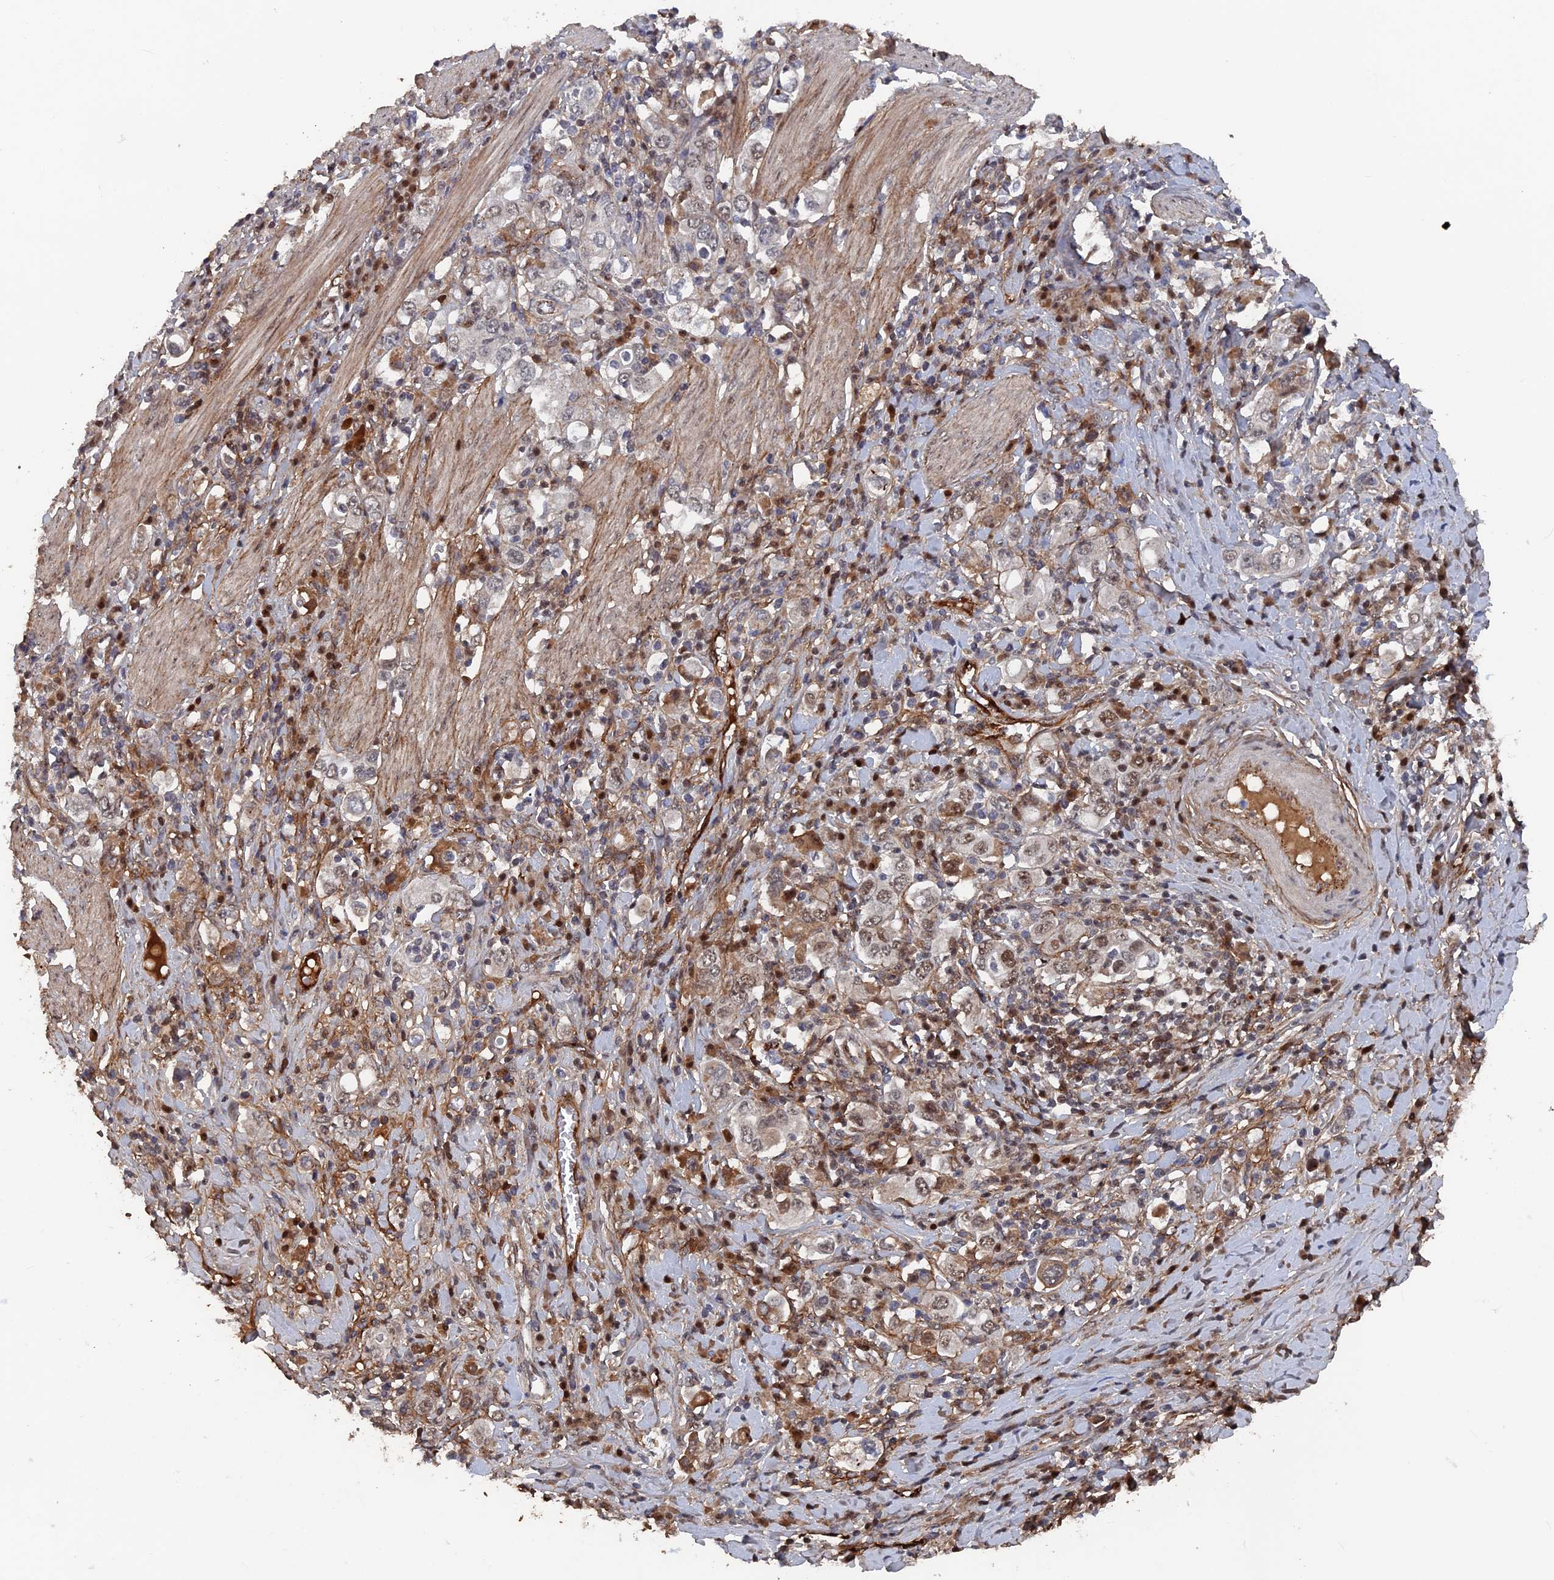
{"staining": {"intensity": "moderate", "quantity": "<25%", "location": "nuclear"}, "tissue": "stomach cancer", "cell_type": "Tumor cells", "image_type": "cancer", "snomed": [{"axis": "morphology", "description": "Adenocarcinoma, NOS"}, {"axis": "topography", "description": "Stomach, upper"}], "caption": "An immunohistochemistry (IHC) photomicrograph of neoplastic tissue is shown. Protein staining in brown shows moderate nuclear positivity in stomach adenocarcinoma within tumor cells. Nuclei are stained in blue.", "gene": "SH3D21", "patient": {"sex": "male", "age": 62}}